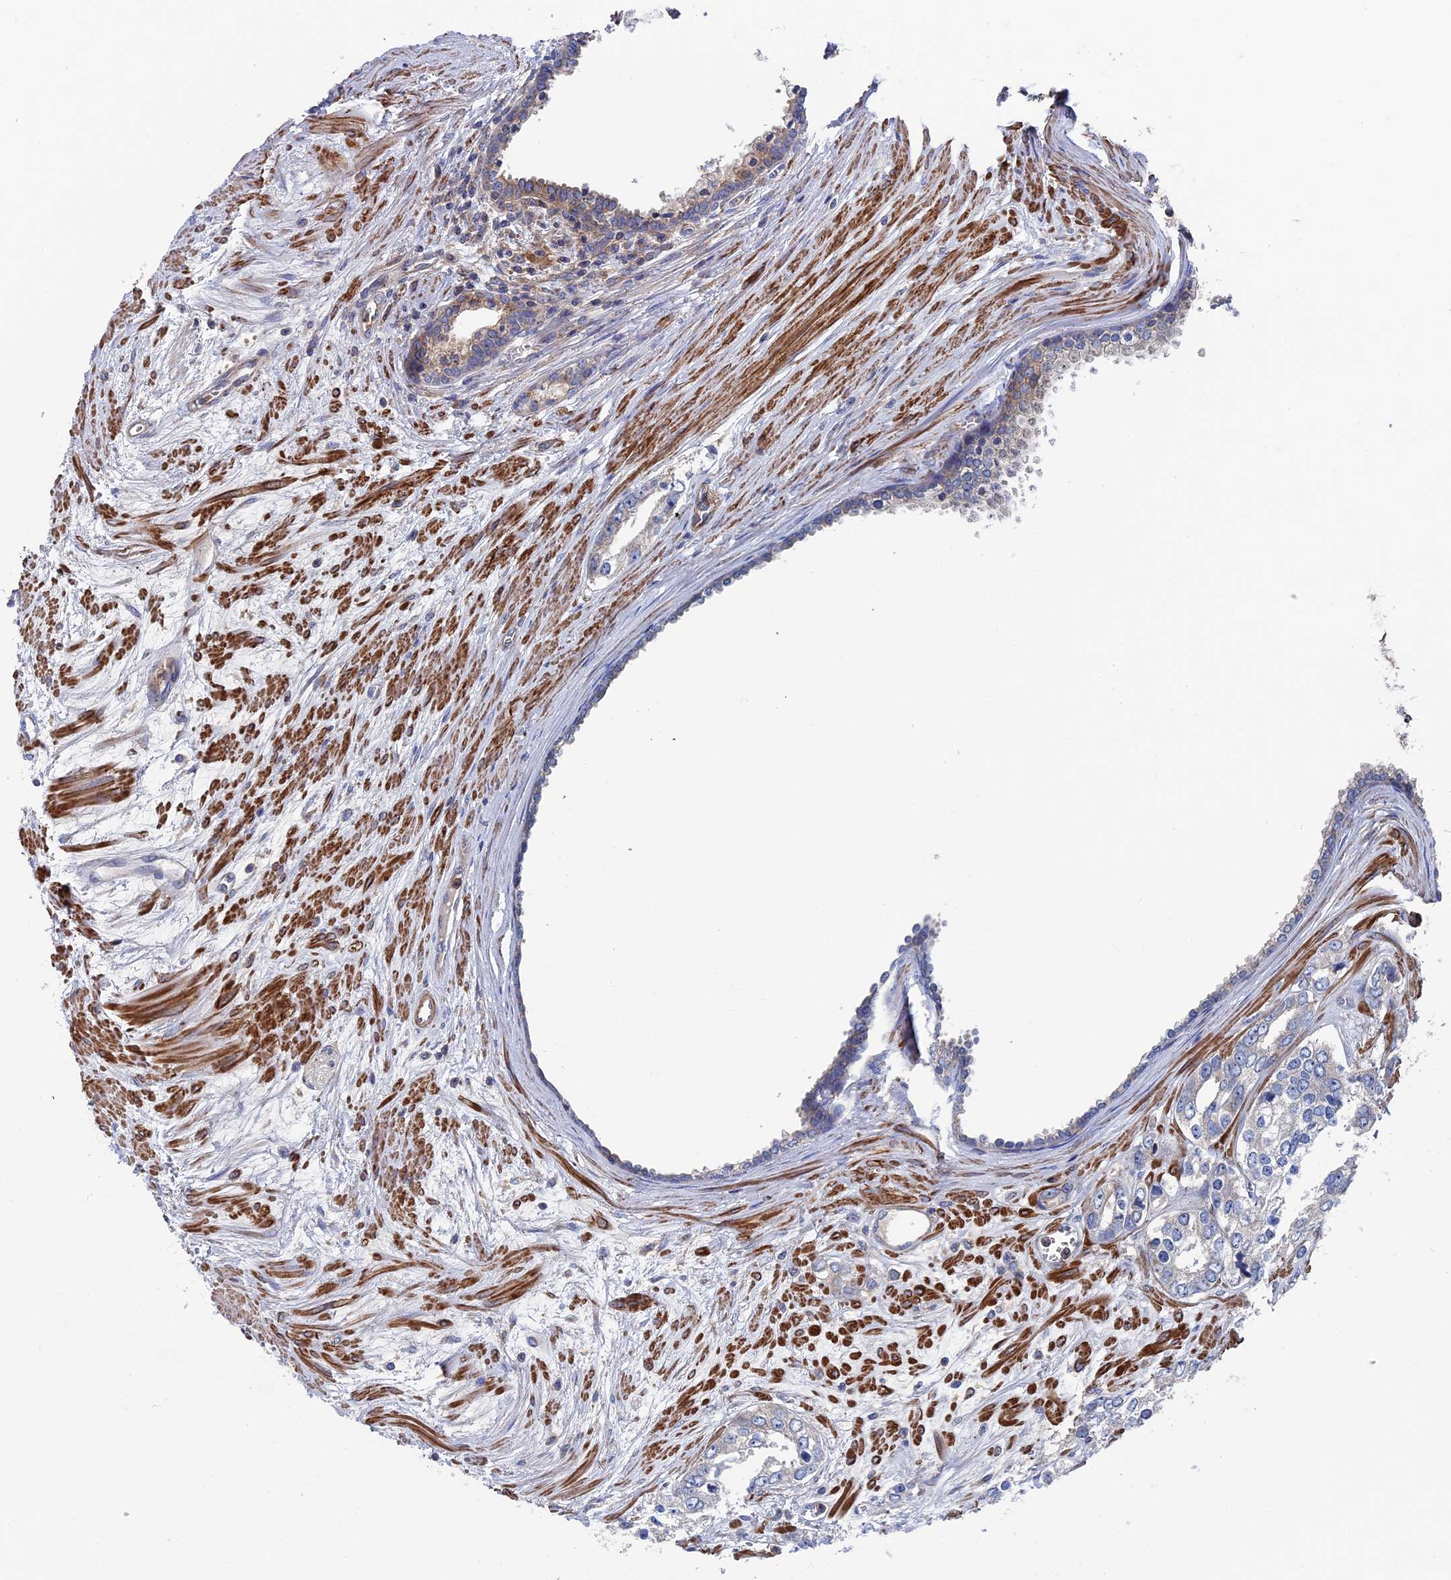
{"staining": {"intensity": "negative", "quantity": "none", "location": "none"}, "tissue": "prostate cancer", "cell_type": "Tumor cells", "image_type": "cancer", "snomed": [{"axis": "morphology", "description": "Adenocarcinoma, High grade"}, {"axis": "topography", "description": "Prostate"}], "caption": "This is an immunohistochemistry image of adenocarcinoma (high-grade) (prostate). There is no staining in tumor cells.", "gene": "DNAJC3", "patient": {"sex": "male", "age": 66}}